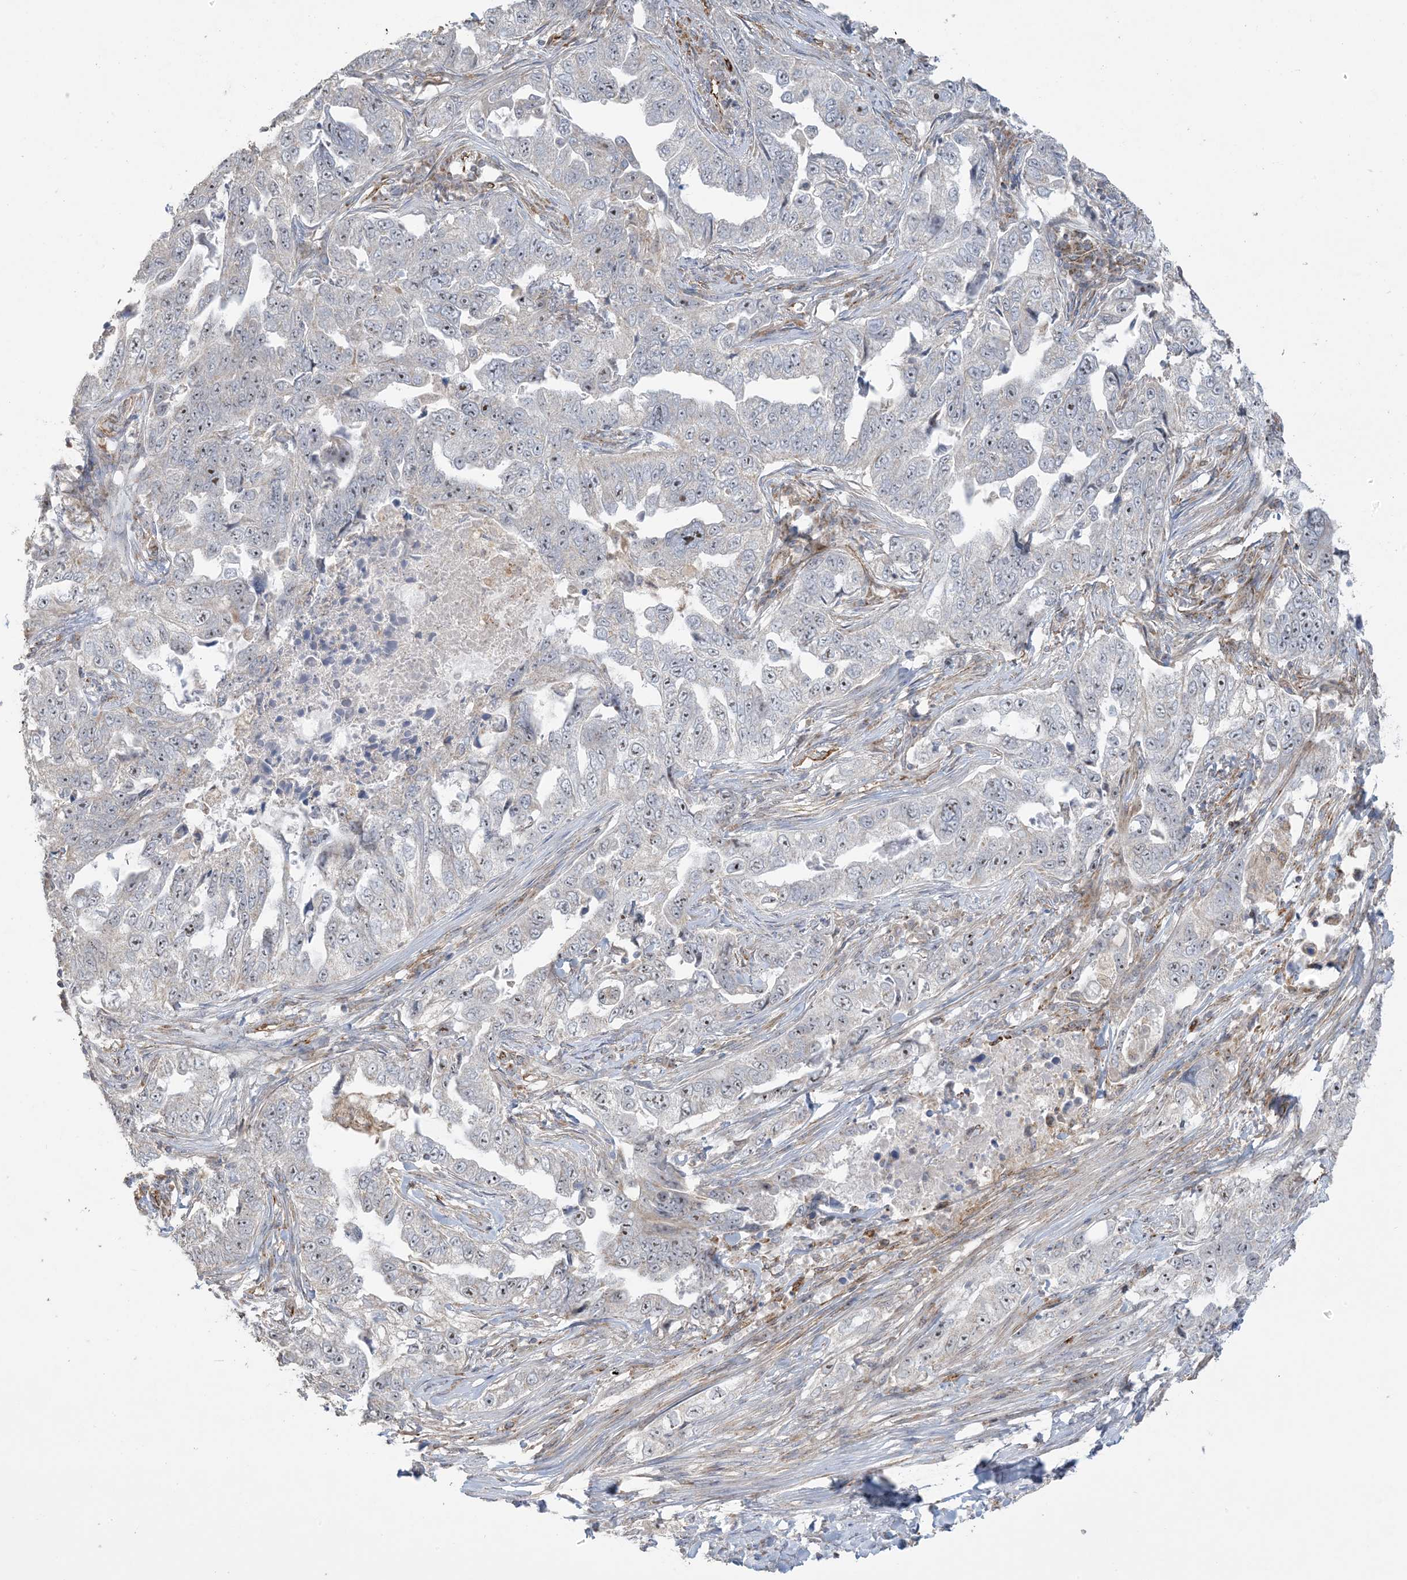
{"staining": {"intensity": "weak", "quantity": "<25%", "location": "nuclear"}, "tissue": "lung cancer", "cell_type": "Tumor cells", "image_type": "cancer", "snomed": [{"axis": "morphology", "description": "Adenocarcinoma, NOS"}, {"axis": "topography", "description": "Lung"}], "caption": "Photomicrograph shows no protein positivity in tumor cells of adenocarcinoma (lung) tissue.", "gene": "AGA", "patient": {"sex": "female", "age": 51}}